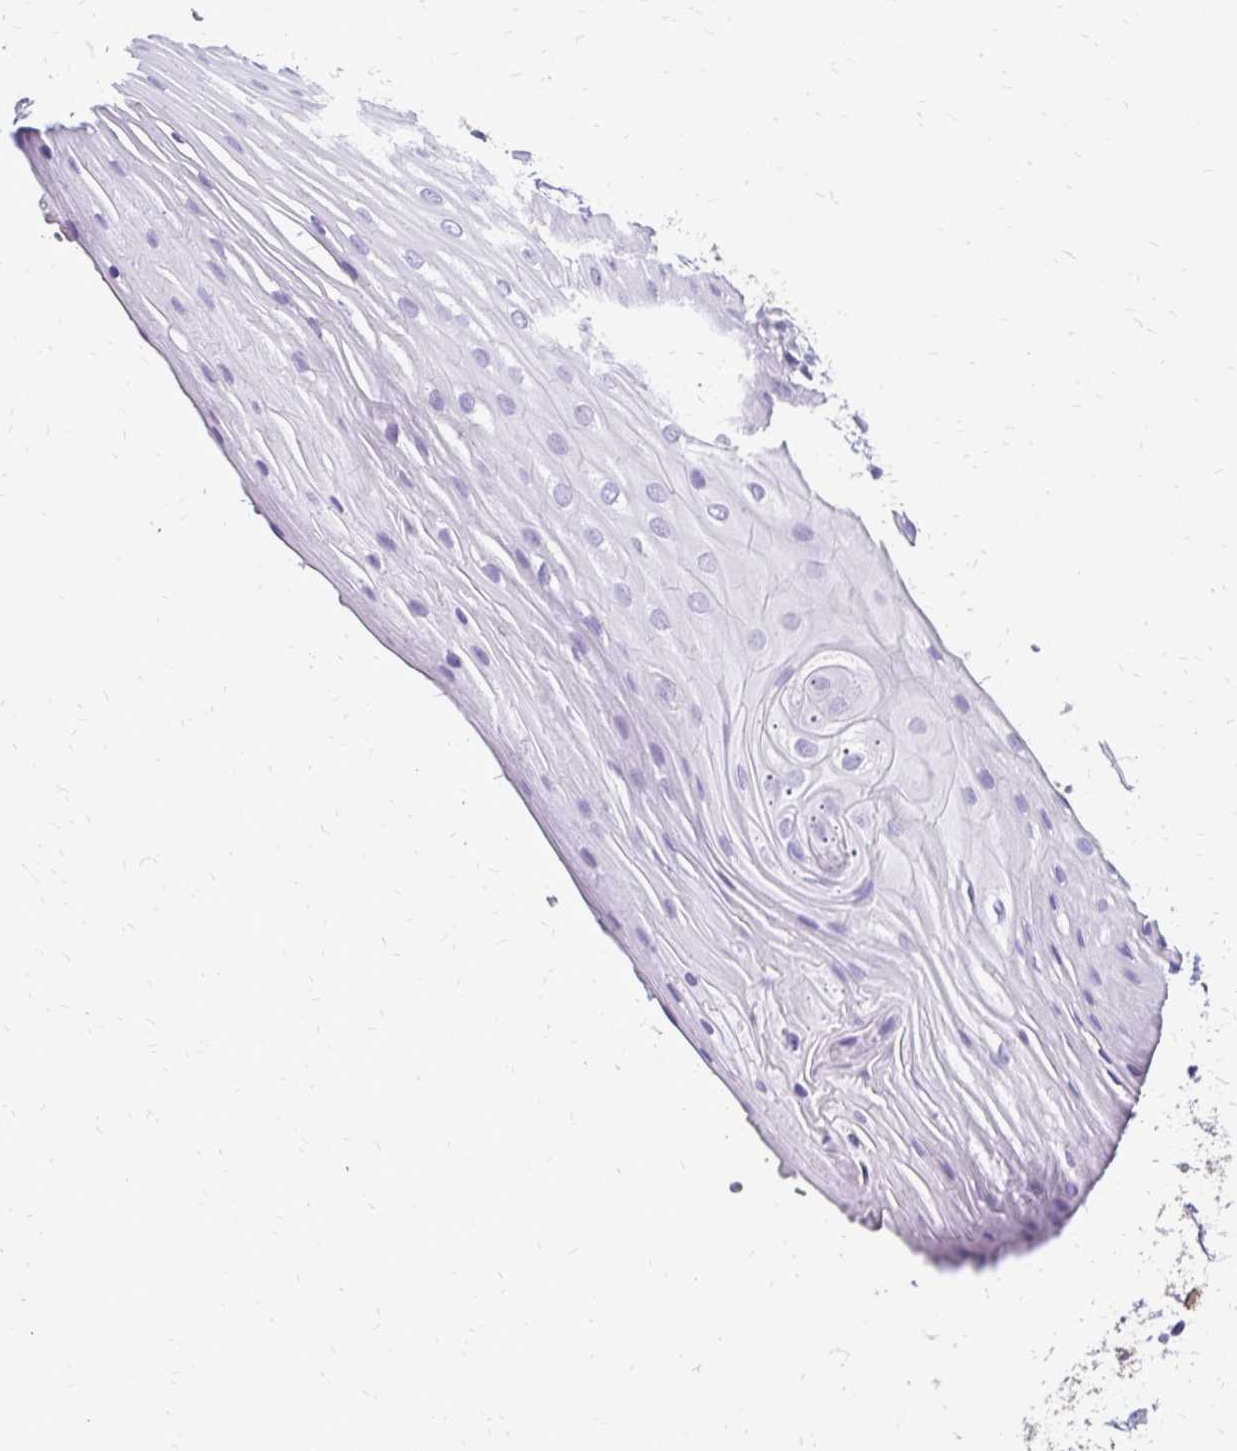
{"staining": {"intensity": "negative", "quantity": "none", "location": "none"}, "tissue": "oral mucosa", "cell_type": "Squamous epithelial cells", "image_type": "normal", "snomed": [{"axis": "morphology", "description": "Normal tissue, NOS"}, {"axis": "topography", "description": "Oral tissue"}], "caption": "IHC micrograph of benign human oral mucosa stained for a protein (brown), which demonstrates no positivity in squamous epithelial cells.", "gene": "SLC32A1", "patient": {"sex": "female", "age": 81}}